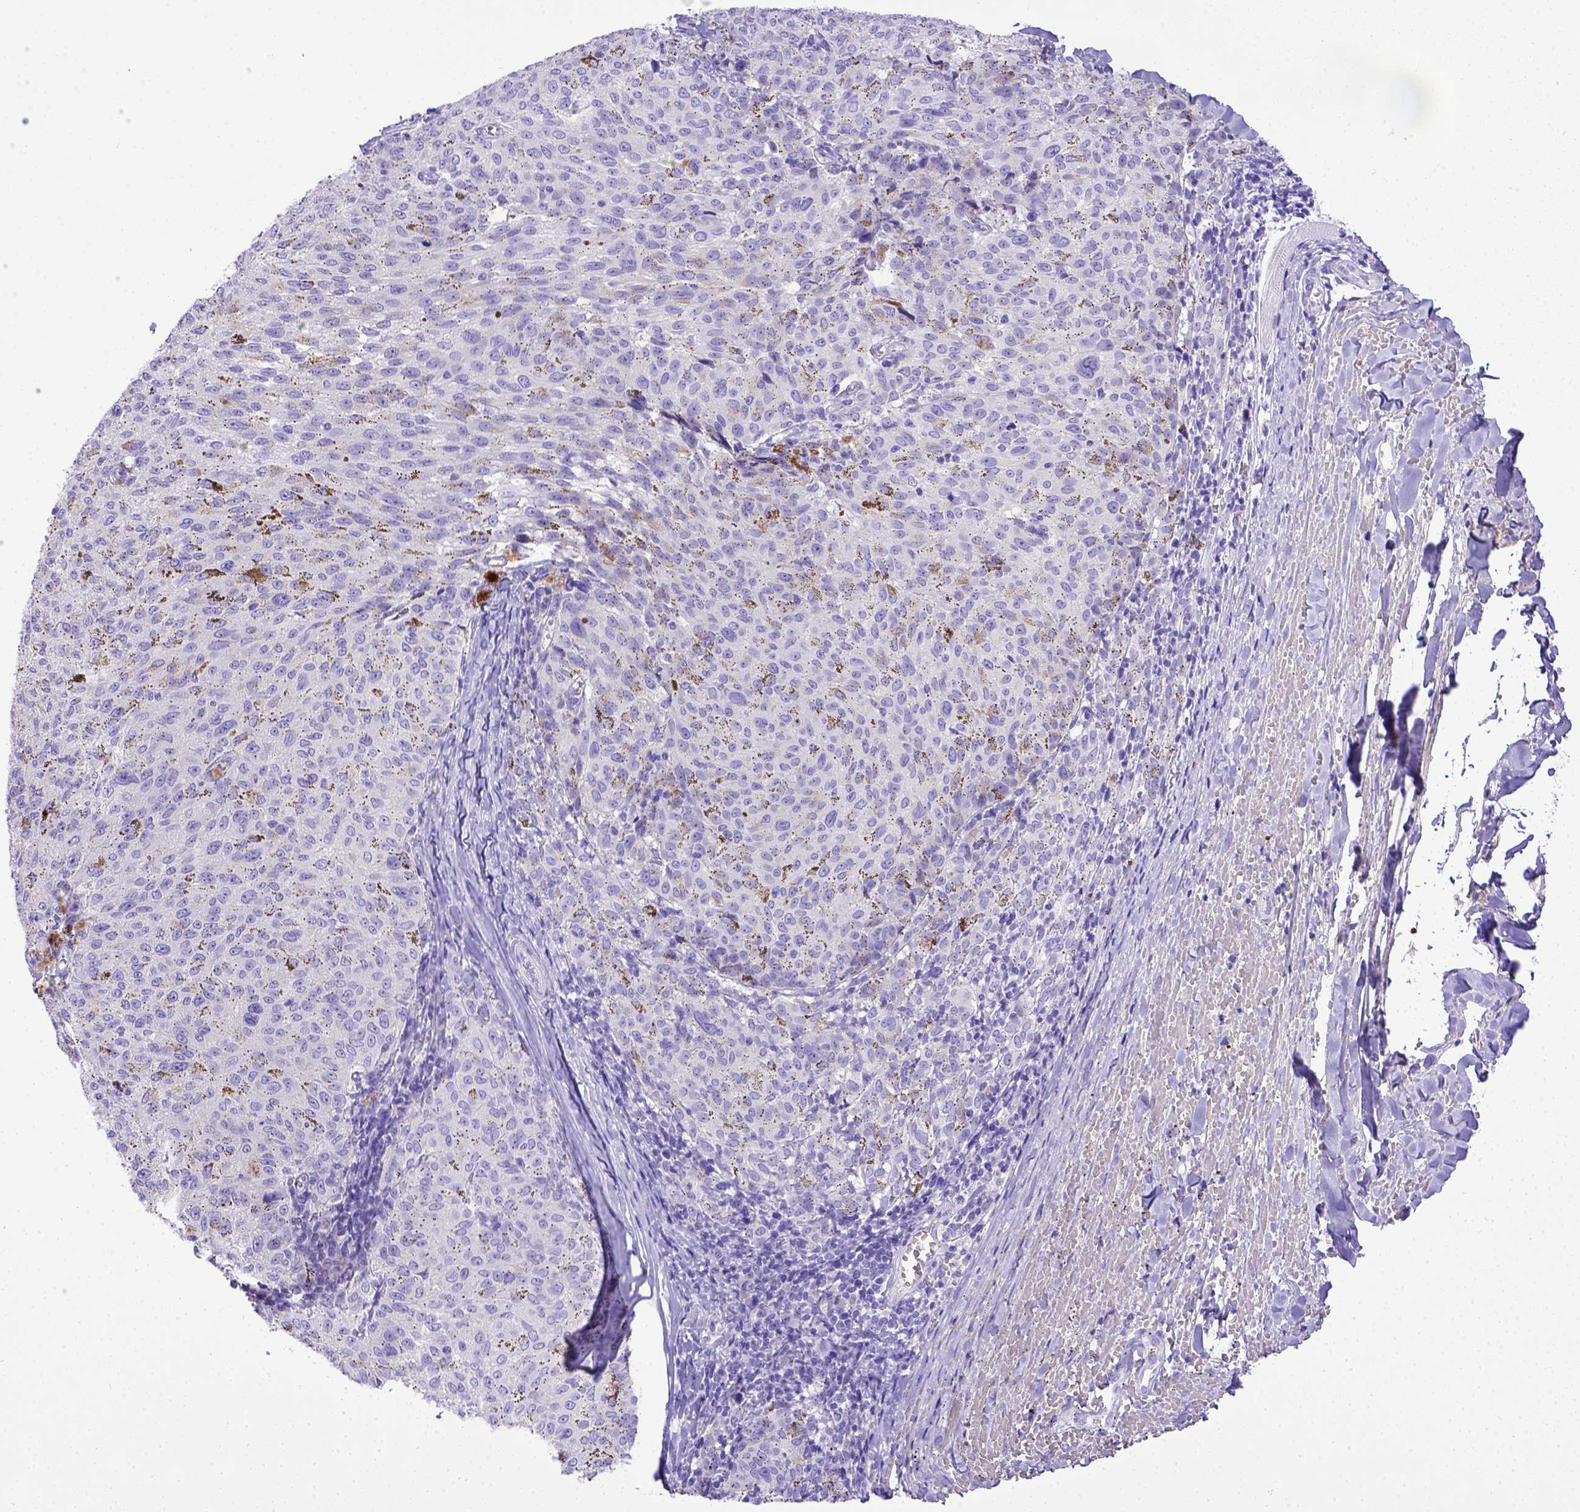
{"staining": {"intensity": "negative", "quantity": "none", "location": "none"}, "tissue": "melanoma", "cell_type": "Tumor cells", "image_type": "cancer", "snomed": [{"axis": "morphology", "description": "Malignant melanoma, NOS"}, {"axis": "topography", "description": "Skin"}], "caption": "DAB immunohistochemical staining of human melanoma demonstrates no significant staining in tumor cells. The staining is performed using DAB brown chromogen with nuclei counter-stained in using hematoxylin.", "gene": "BTN1A1", "patient": {"sex": "female", "age": 72}}